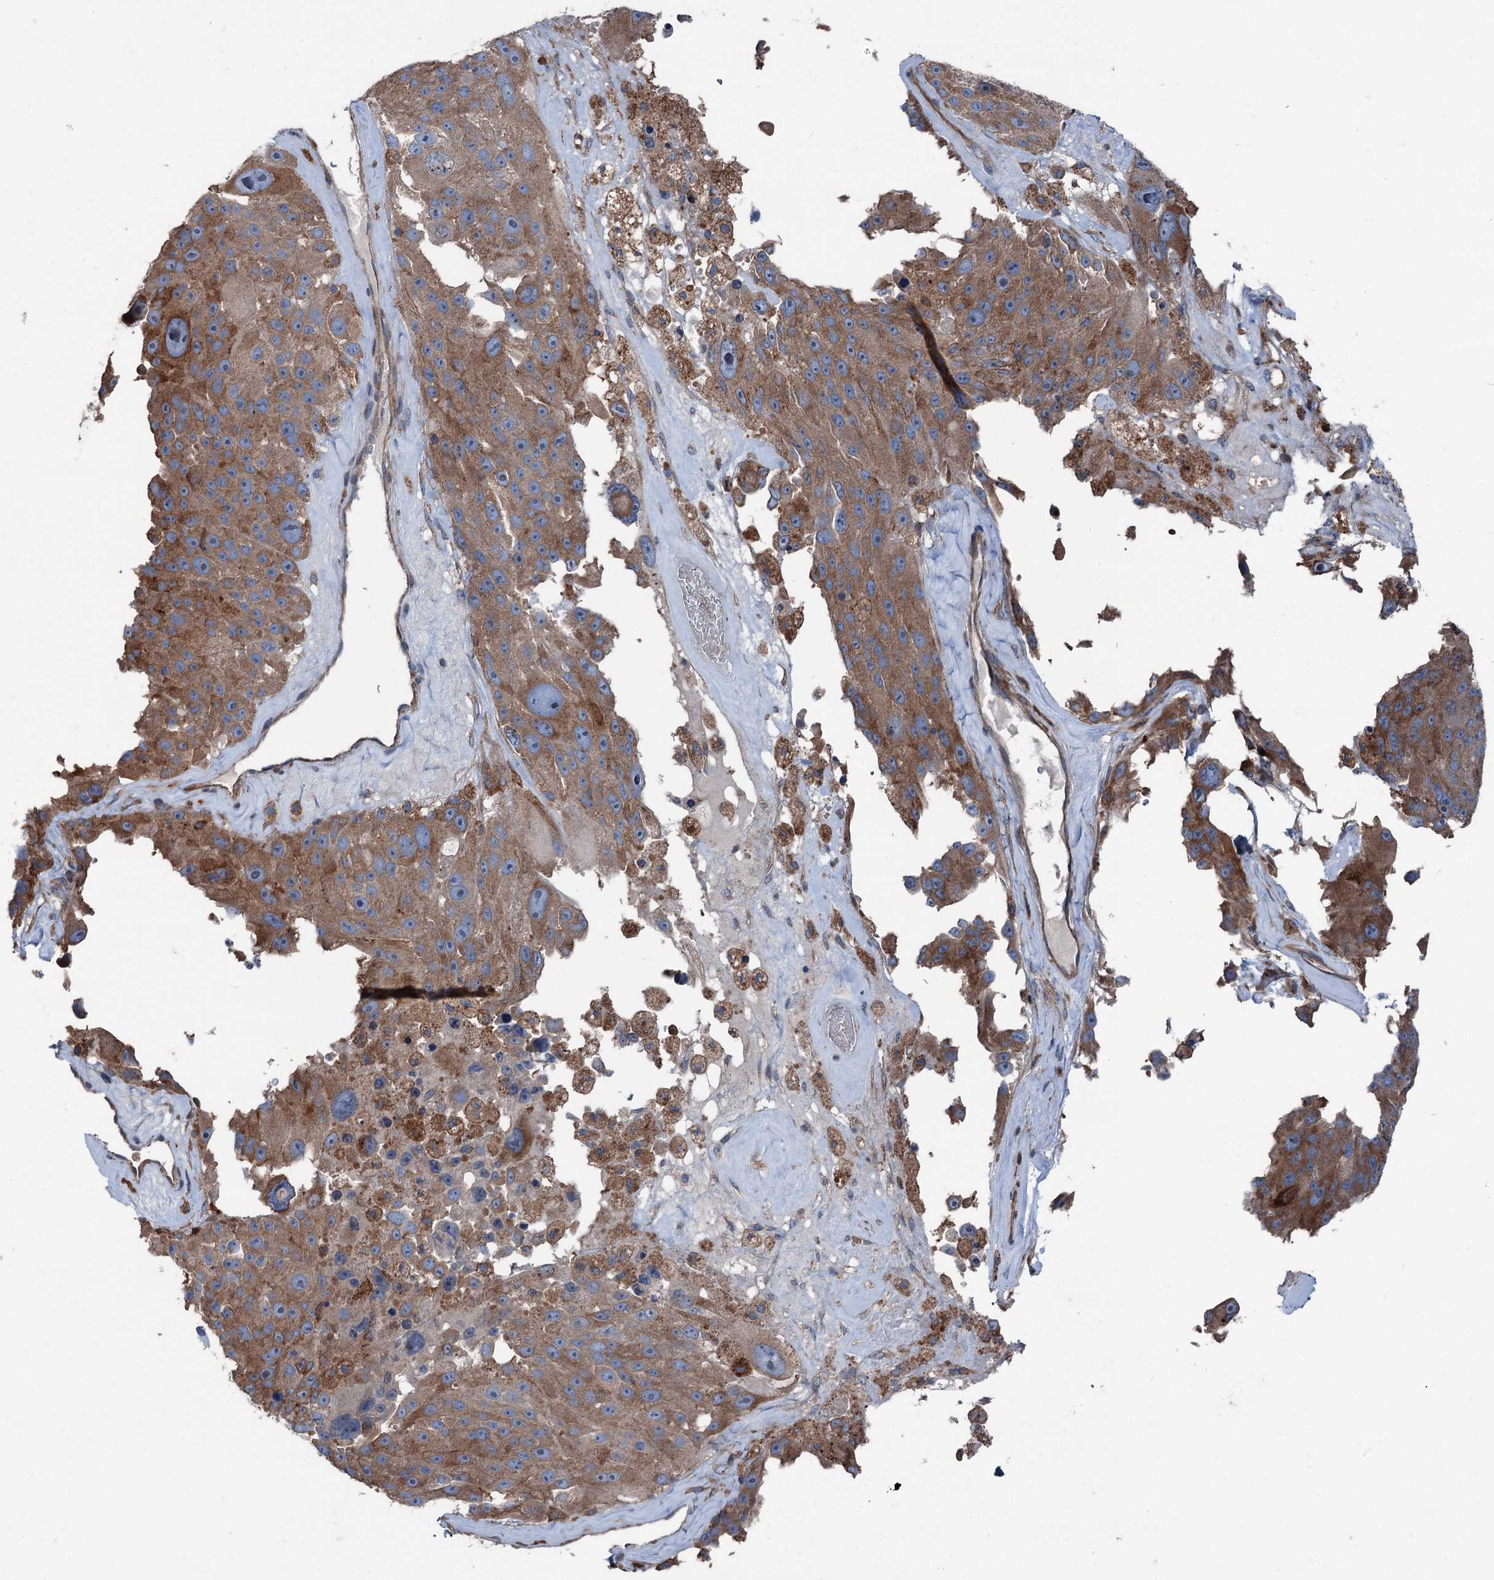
{"staining": {"intensity": "moderate", "quantity": ">75%", "location": "cytoplasmic/membranous"}, "tissue": "melanoma", "cell_type": "Tumor cells", "image_type": "cancer", "snomed": [{"axis": "morphology", "description": "Malignant melanoma, Metastatic site"}, {"axis": "topography", "description": "Lymph node"}], "caption": "This photomicrograph reveals malignant melanoma (metastatic site) stained with immunohistochemistry to label a protein in brown. The cytoplasmic/membranous of tumor cells show moderate positivity for the protein. Nuclei are counter-stained blue.", "gene": "RUFY1", "patient": {"sex": "male", "age": 62}}